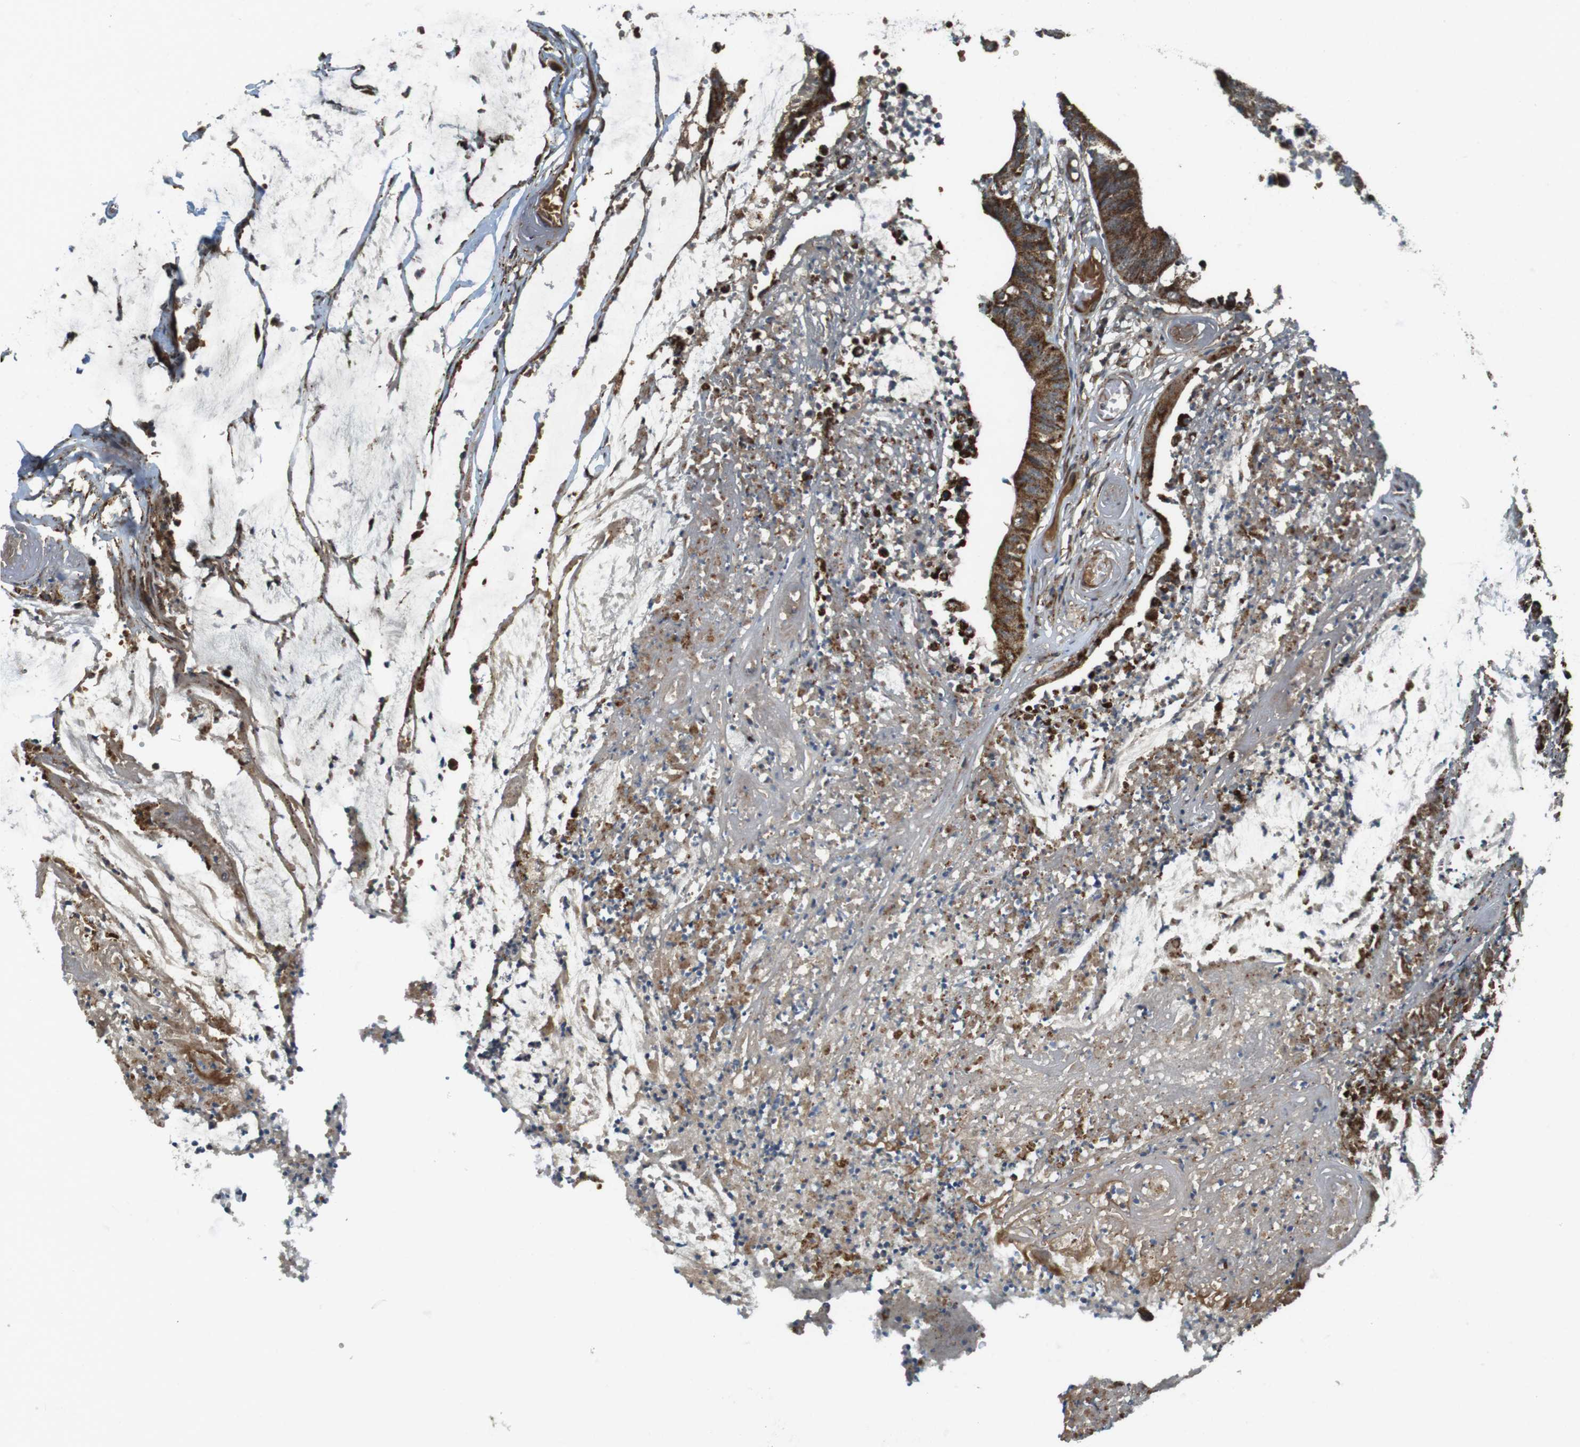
{"staining": {"intensity": "moderate", "quantity": ">75%", "location": "cytoplasmic/membranous"}, "tissue": "colorectal cancer", "cell_type": "Tumor cells", "image_type": "cancer", "snomed": [{"axis": "morphology", "description": "Adenocarcinoma, NOS"}, {"axis": "topography", "description": "Rectum"}], "caption": "Immunohistochemistry (IHC) photomicrograph of neoplastic tissue: human adenocarcinoma (colorectal) stained using immunohistochemistry (IHC) displays medium levels of moderate protein expression localized specifically in the cytoplasmic/membranous of tumor cells, appearing as a cytoplasmic/membranous brown color.", "gene": "IFFO2", "patient": {"sex": "female", "age": 66}}